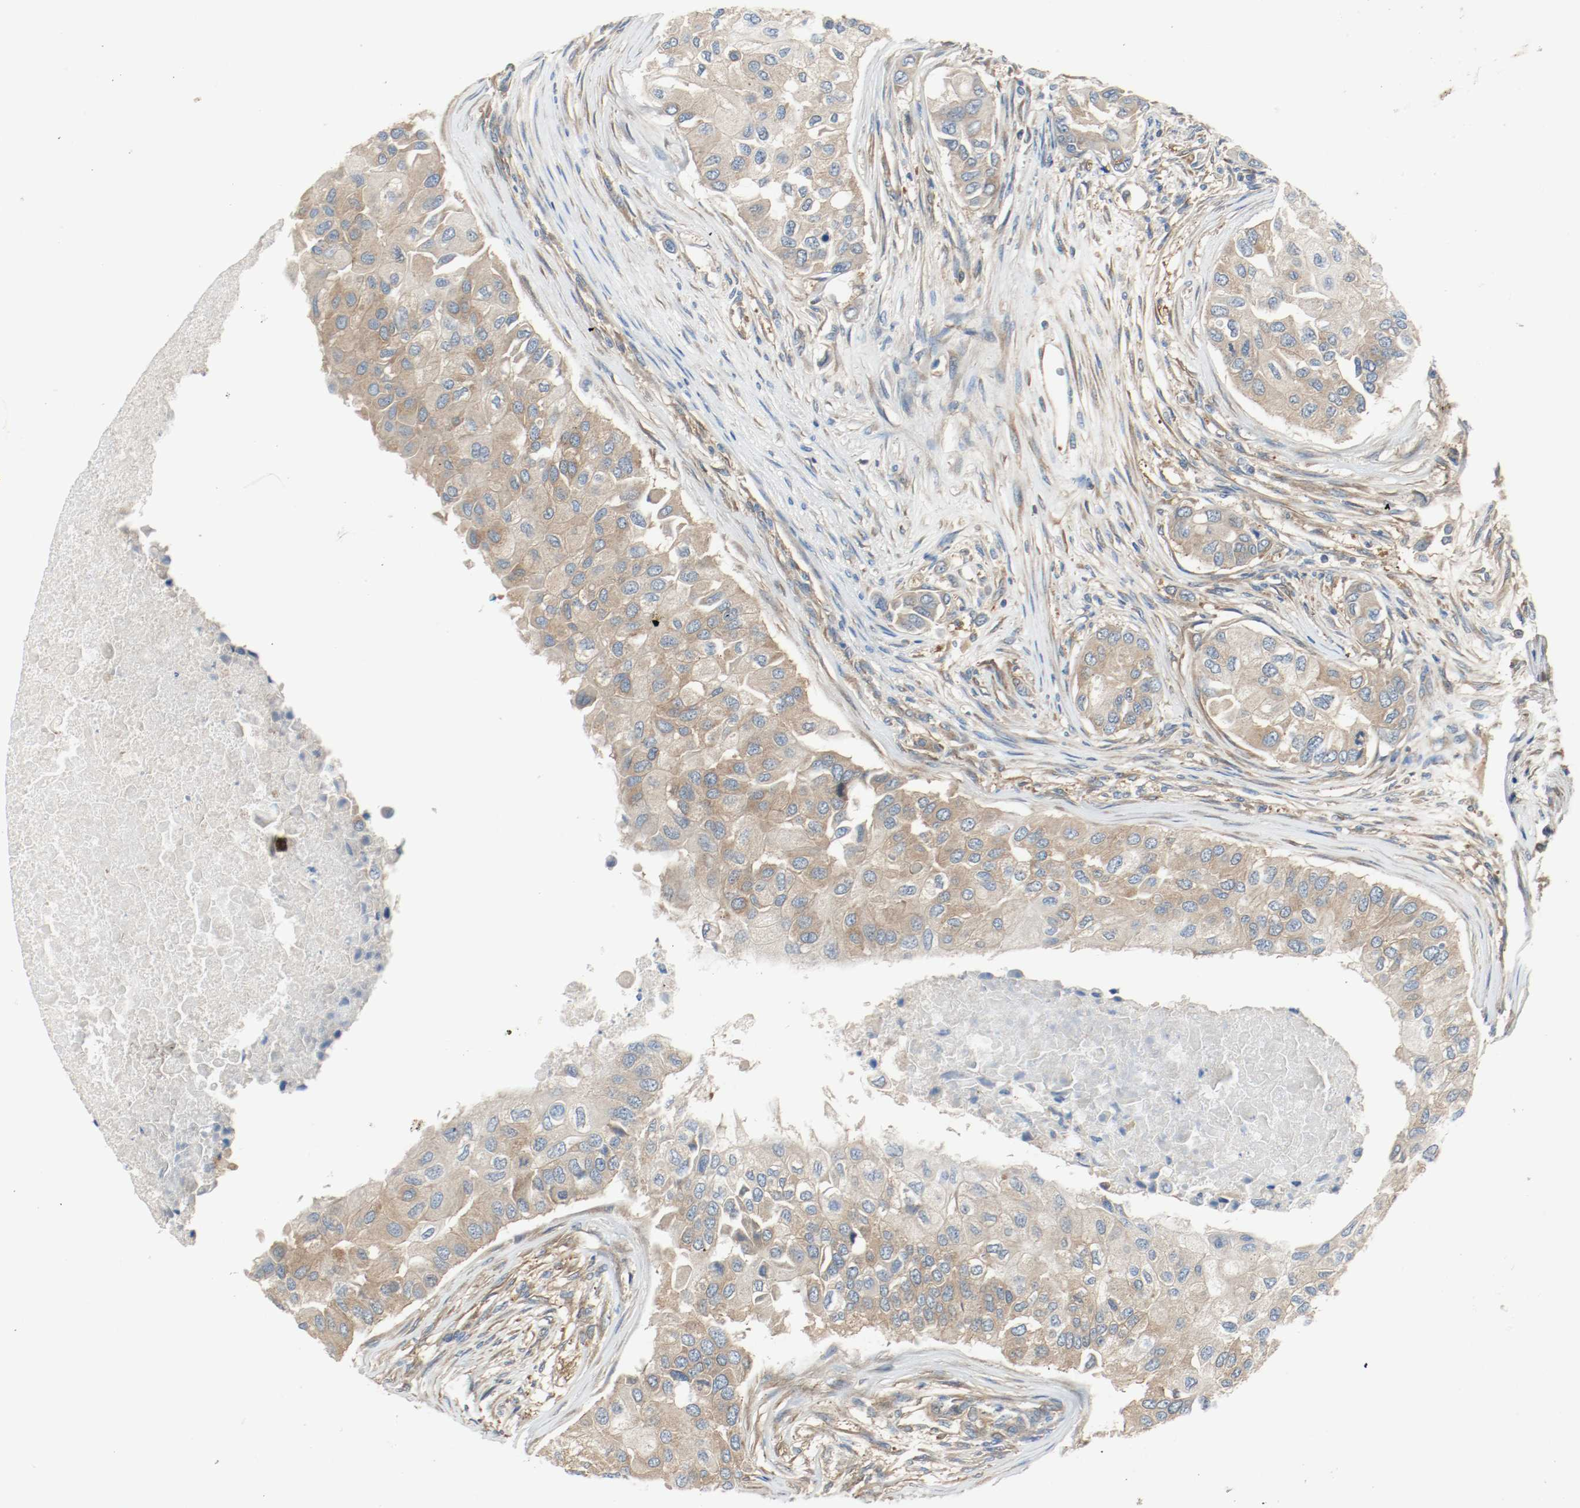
{"staining": {"intensity": "moderate", "quantity": ">75%", "location": "cytoplasmic/membranous"}, "tissue": "breast cancer", "cell_type": "Tumor cells", "image_type": "cancer", "snomed": [{"axis": "morphology", "description": "Normal tissue, NOS"}, {"axis": "morphology", "description": "Duct carcinoma"}, {"axis": "topography", "description": "Breast"}], "caption": "DAB (3,3'-diaminobenzidine) immunohistochemical staining of human invasive ductal carcinoma (breast) reveals moderate cytoplasmic/membranous protein expression in about >75% of tumor cells.", "gene": "HGS", "patient": {"sex": "female", "age": 49}}